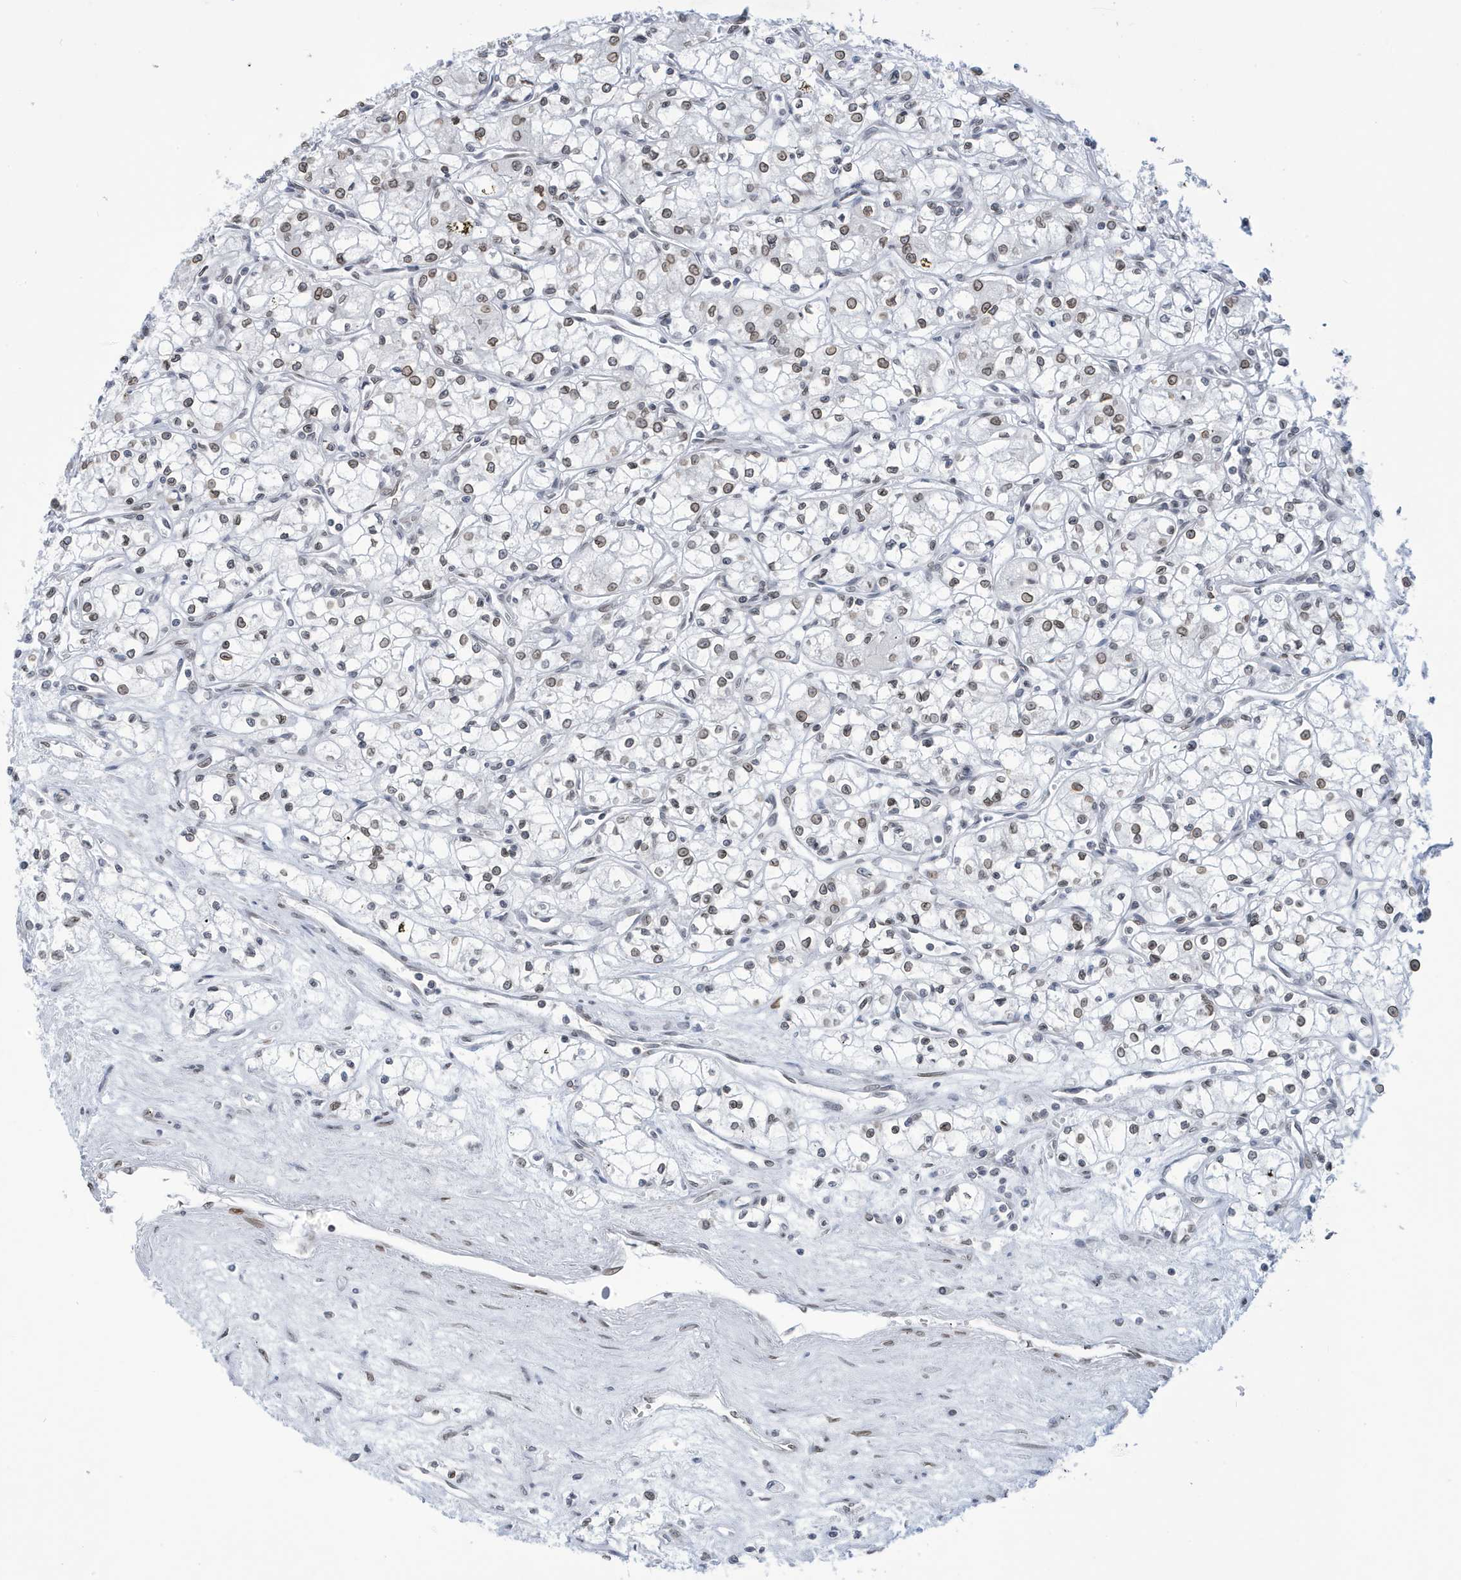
{"staining": {"intensity": "moderate", "quantity": "25%-75%", "location": "nuclear"}, "tissue": "renal cancer", "cell_type": "Tumor cells", "image_type": "cancer", "snomed": [{"axis": "morphology", "description": "Adenocarcinoma, NOS"}, {"axis": "topography", "description": "Kidney"}], "caption": "Adenocarcinoma (renal) stained with a protein marker shows moderate staining in tumor cells.", "gene": "PCYT1A", "patient": {"sex": "male", "age": 59}}